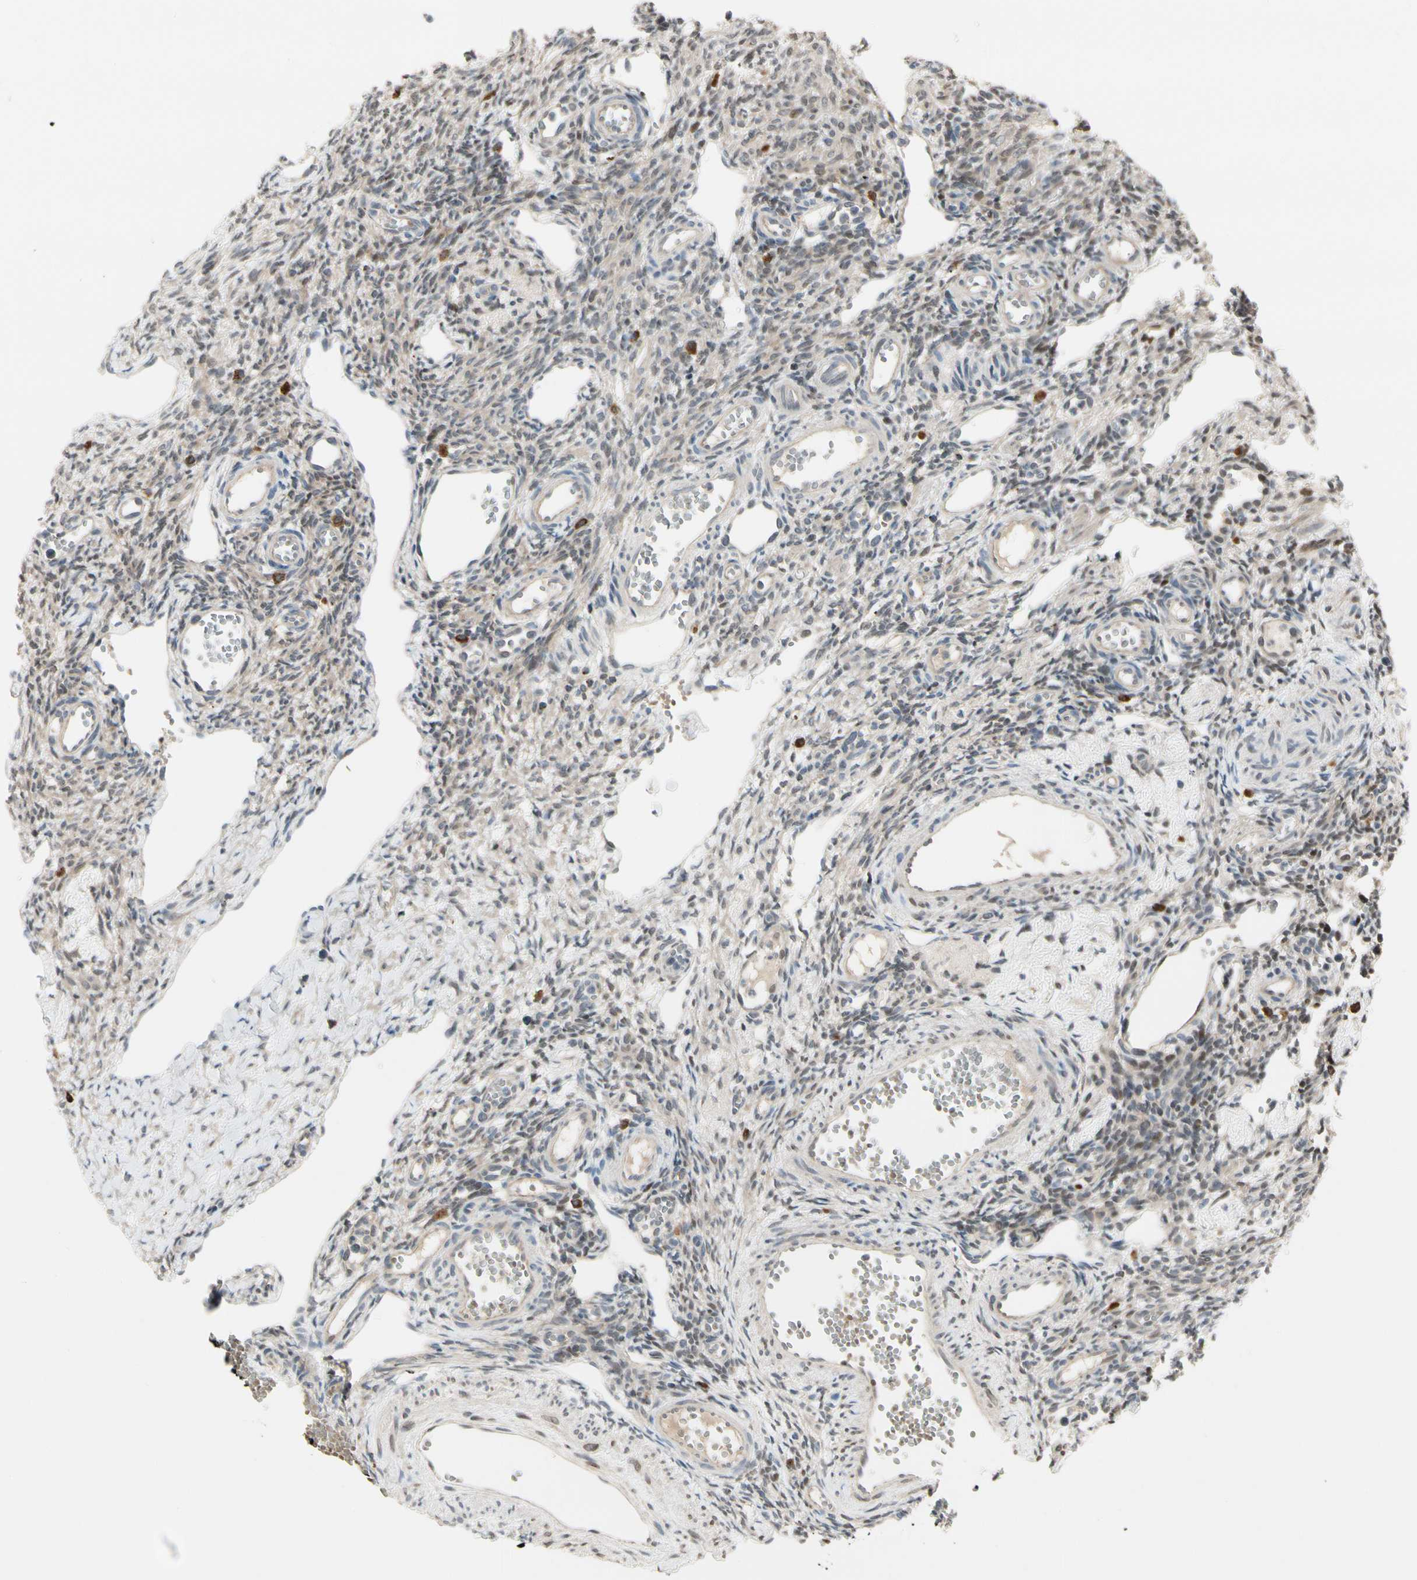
{"staining": {"intensity": "weak", "quantity": "25%-75%", "location": "cytoplasmic/membranous,nuclear"}, "tissue": "ovary", "cell_type": "Ovarian stroma cells", "image_type": "normal", "snomed": [{"axis": "morphology", "description": "Normal tissue, NOS"}, {"axis": "topography", "description": "Ovary"}], "caption": "Immunohistochemistry (IHC) image of unremarkable human ovary stained for a protein (brown), which shows low levels of weak cytoplasmic/membranous,nuclear positivity in about 25%-75% of ovarian stroma cells.", "gene": "EVC", "patient": {"sex": "female", "age": 33}}